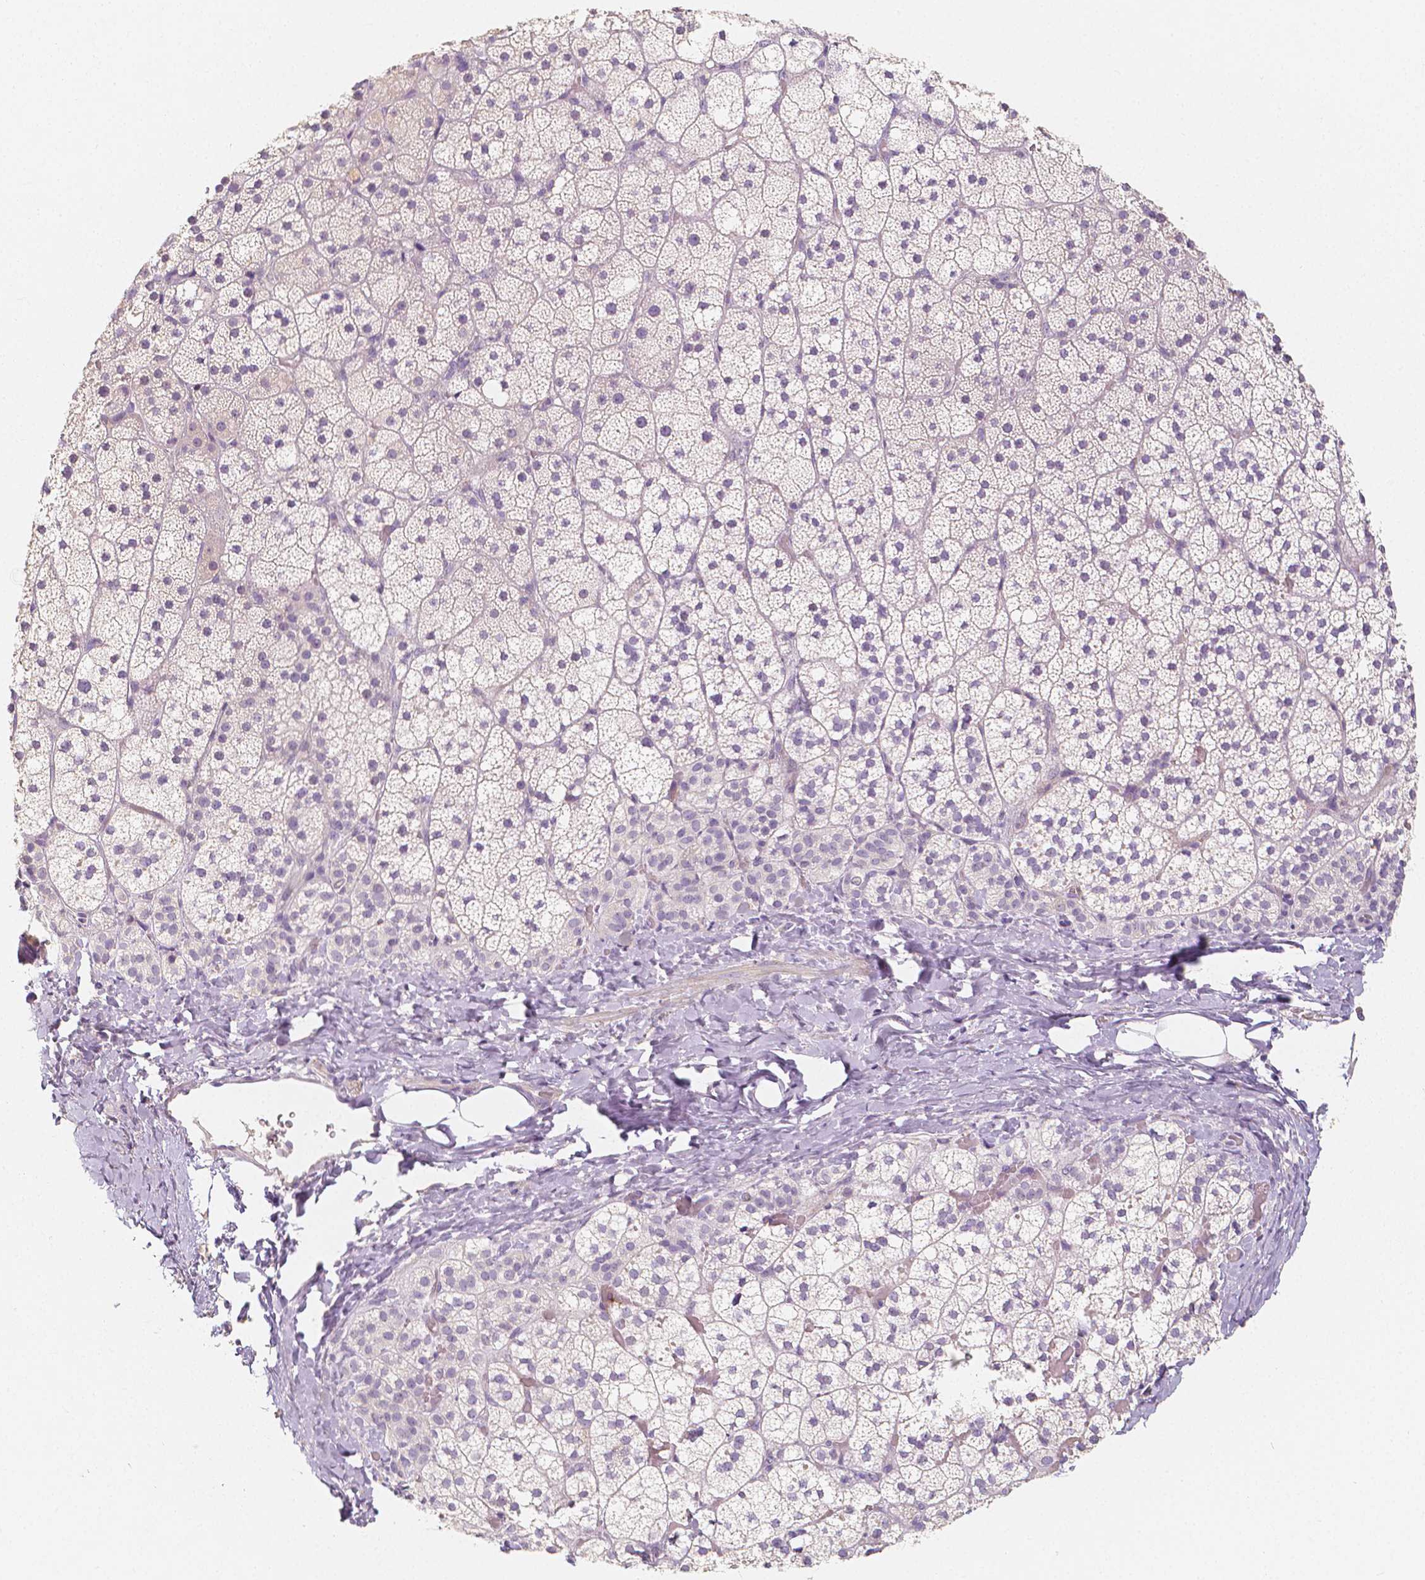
{"staining": {"intensity": "negative", "quantity": "none", "location": "none"}, "tissue": "adrenal gland", "cell_type": "Glandular cells", "image_type": "normal", "snomed": [{"axis": "morphology", "description": "Normal tissue, NOS"}, {"axis": "topography", "description": "Adrenal gland"}], "caption": "A photomicrograph of adrenal gland stained for a protein demonstrates no brown staining in glandular cells.", "gene": "THY1", "patient": {"sex": "male", "age": 53}}